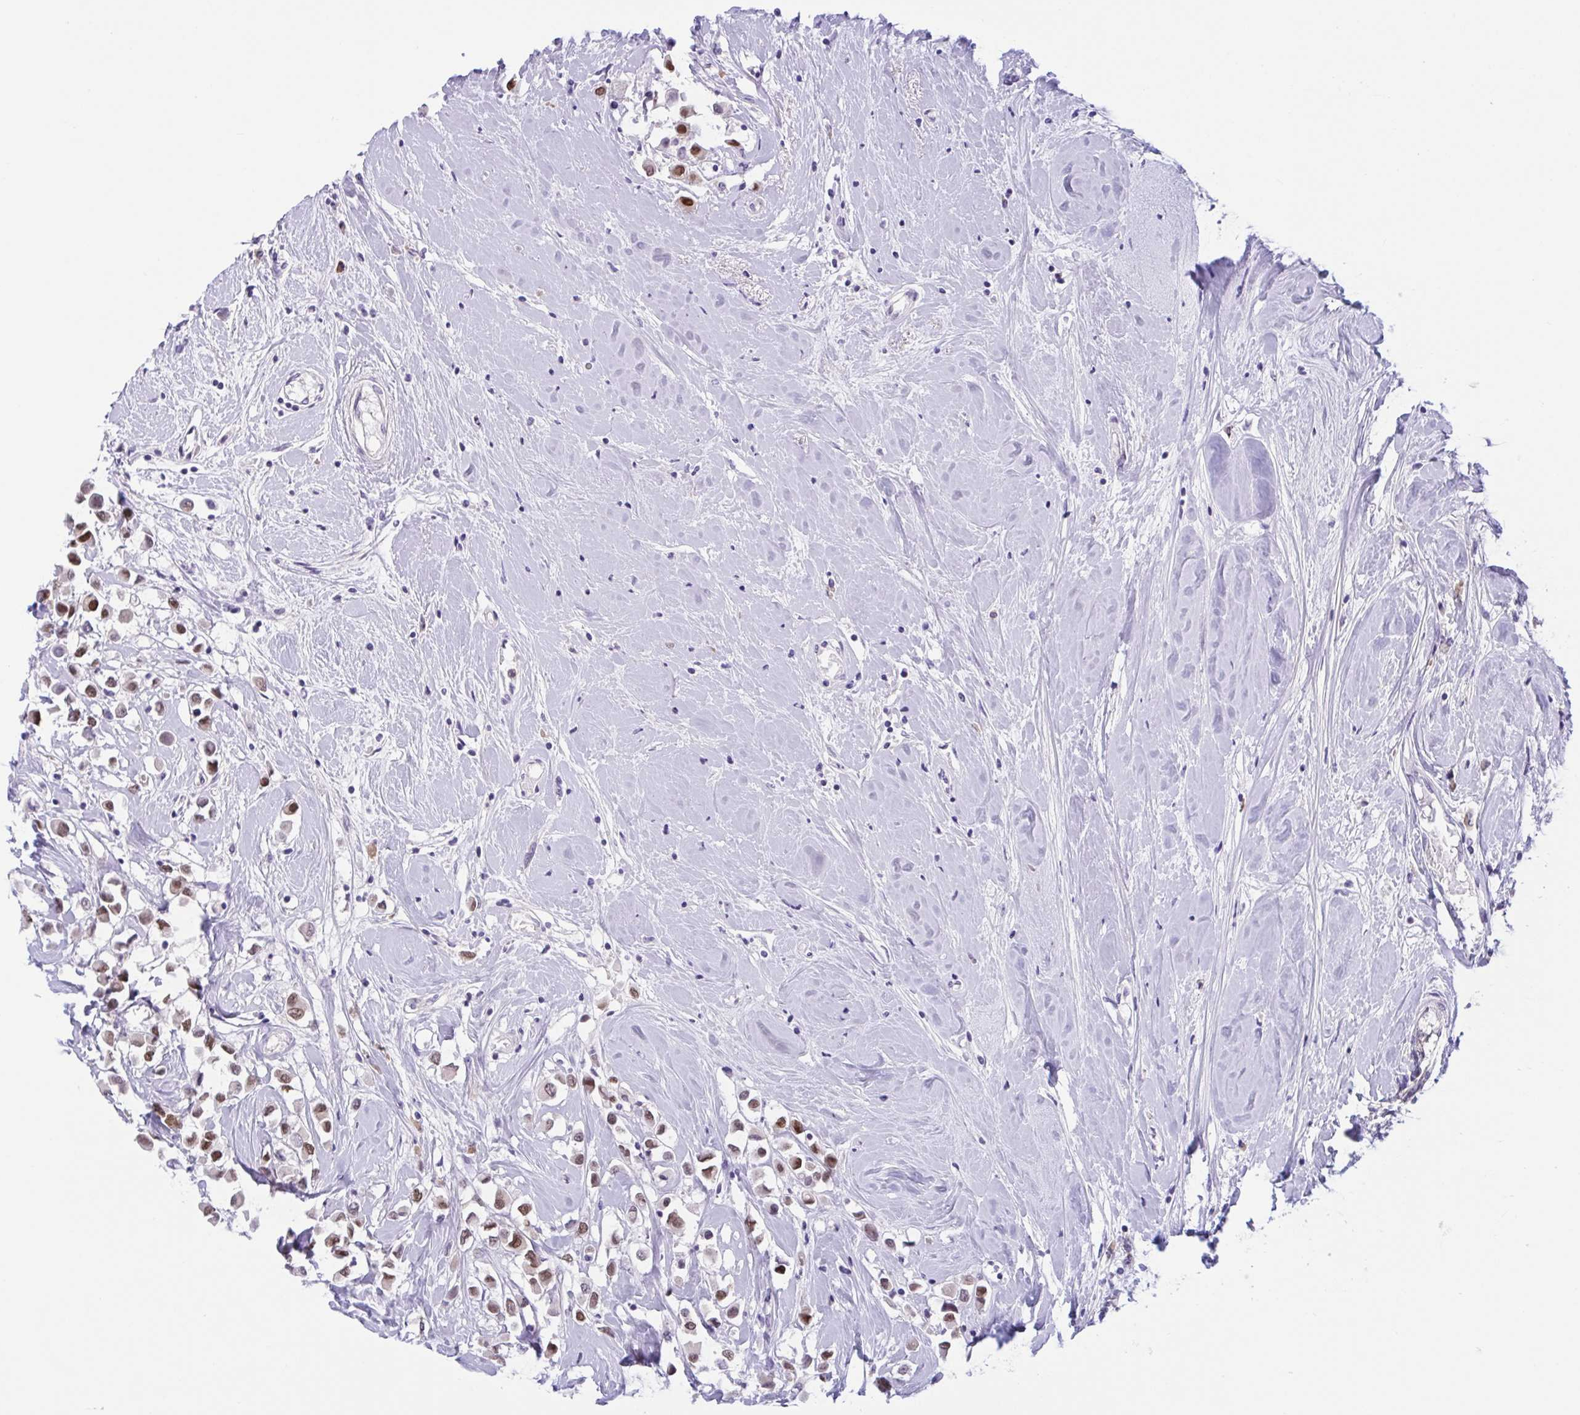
{"staining": {"intensity": "moderate", "quantity": ">75%", "location": "nuclear"}, "tissue": "breast cancer", "cell_type": "Tumor cells", "image_type": "cancer", "snomed": [{"axis": "morphology", "description": "Duct carcinoma"}, {"axis": "topography", "description": "Breast"}], "caption": "Intraductal carcinoma (breast) stained for a protein shows moderate nuclear positivity in tumor cells. (DAB (3,3'-diaminobenzidine) IHC with brightfield microscopy, high magnification).", "gene": "WNT9B", "patient": {"sex": "female", "age": 61}}